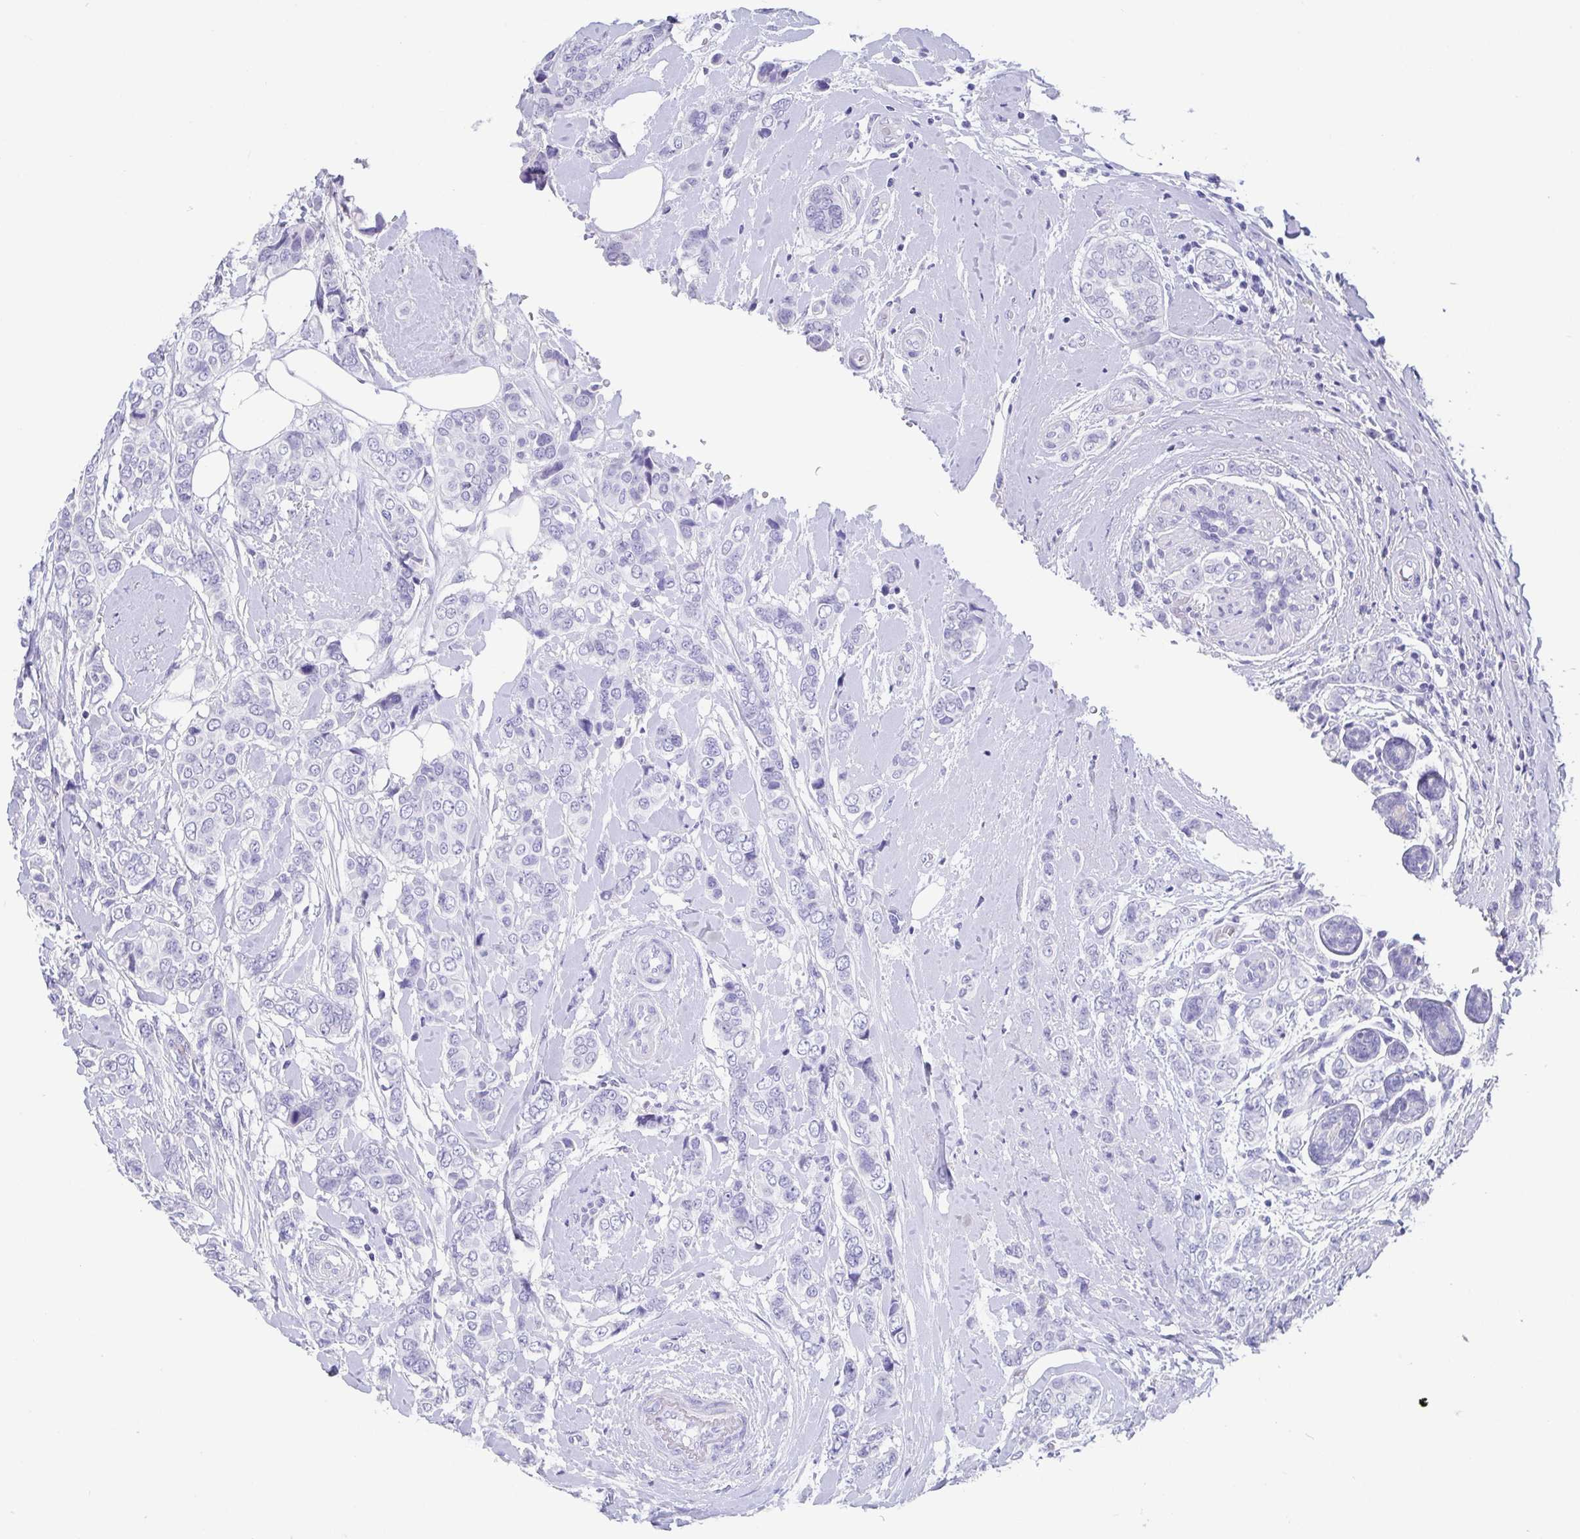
{"staining": {"intensity": "negative", "quantity": "none", "location": "none"}, "tissue": "breast cancer", "cell_type": "Tumor cells", "image_type": "cancer", "snomed": [{"axis": "morphology", "description": "Lobular carcinoma"}, {"axis": "topography", "description": "Breast"}], "caption": "Immunohistochemical staining of human lobular carcinoma (breast) shows no significant expression in tumor cells.", "gene": "SCGN", "patient": {"sex": "female", "age": 51}}